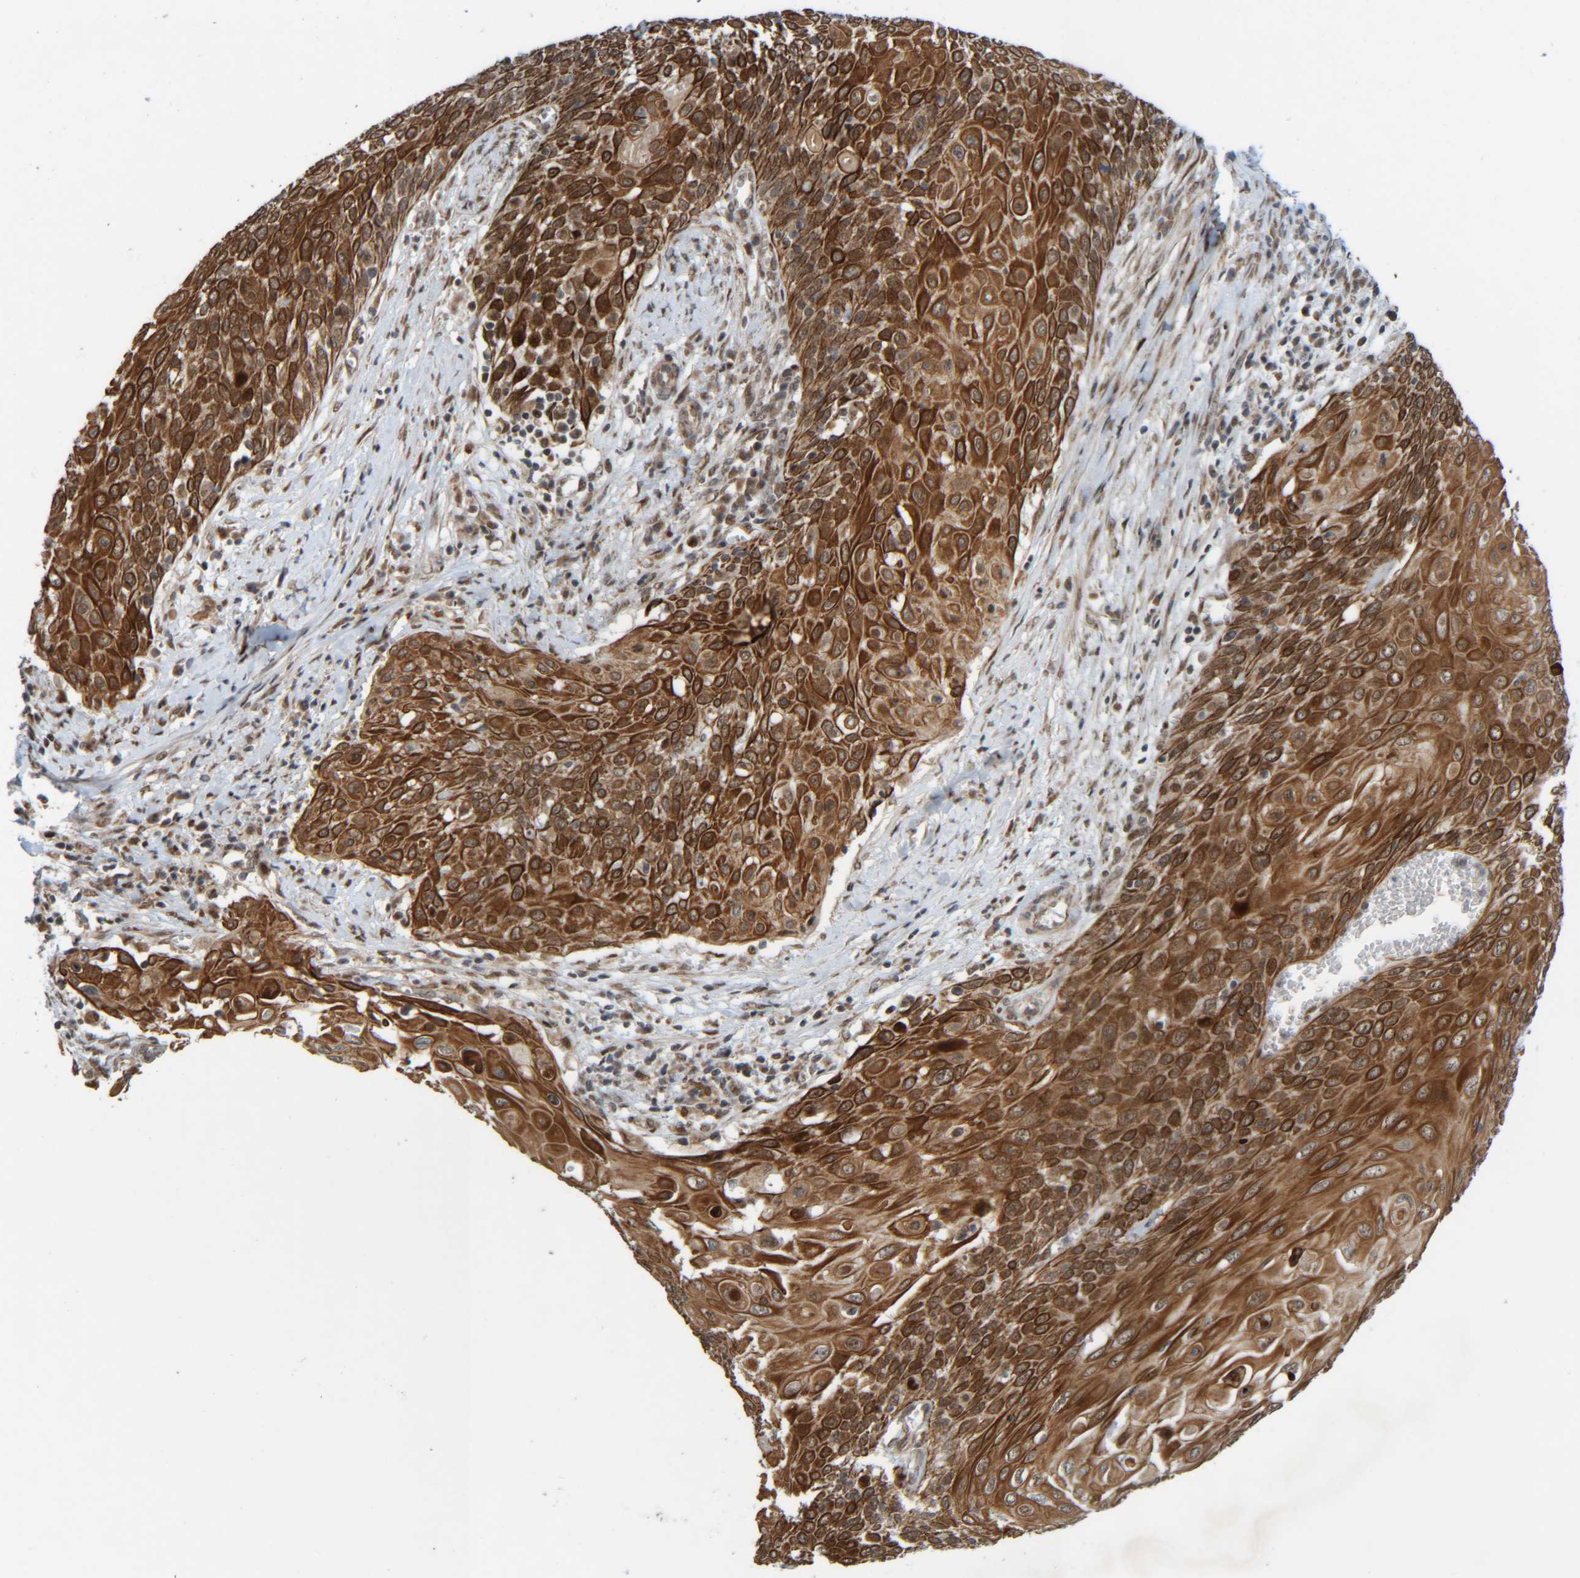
{"staining": {"intensity": "strong", "quantity": ">75%", "location": "cytoplasmic/membranous"}, "tissue": "cervical cancer", "cell_type": "Tumor cells", "image_type": "cancer", "snomed": [{"axis": "morphology", "description": "Squamous cell carcinoma, NOS"}, {"axis": "topography", "description": "Cervix"}], "caption": "Cervical cancer stained with DAB immunohistochemistry displays high levels of strong cytoplasmic/membranous staining in approximately >75% of tumor cells. The protein is shown in brown color, while the nuclei are stained blue.", "gene": "CCDC57", "patient": {"sex": "female", "age": 39}}